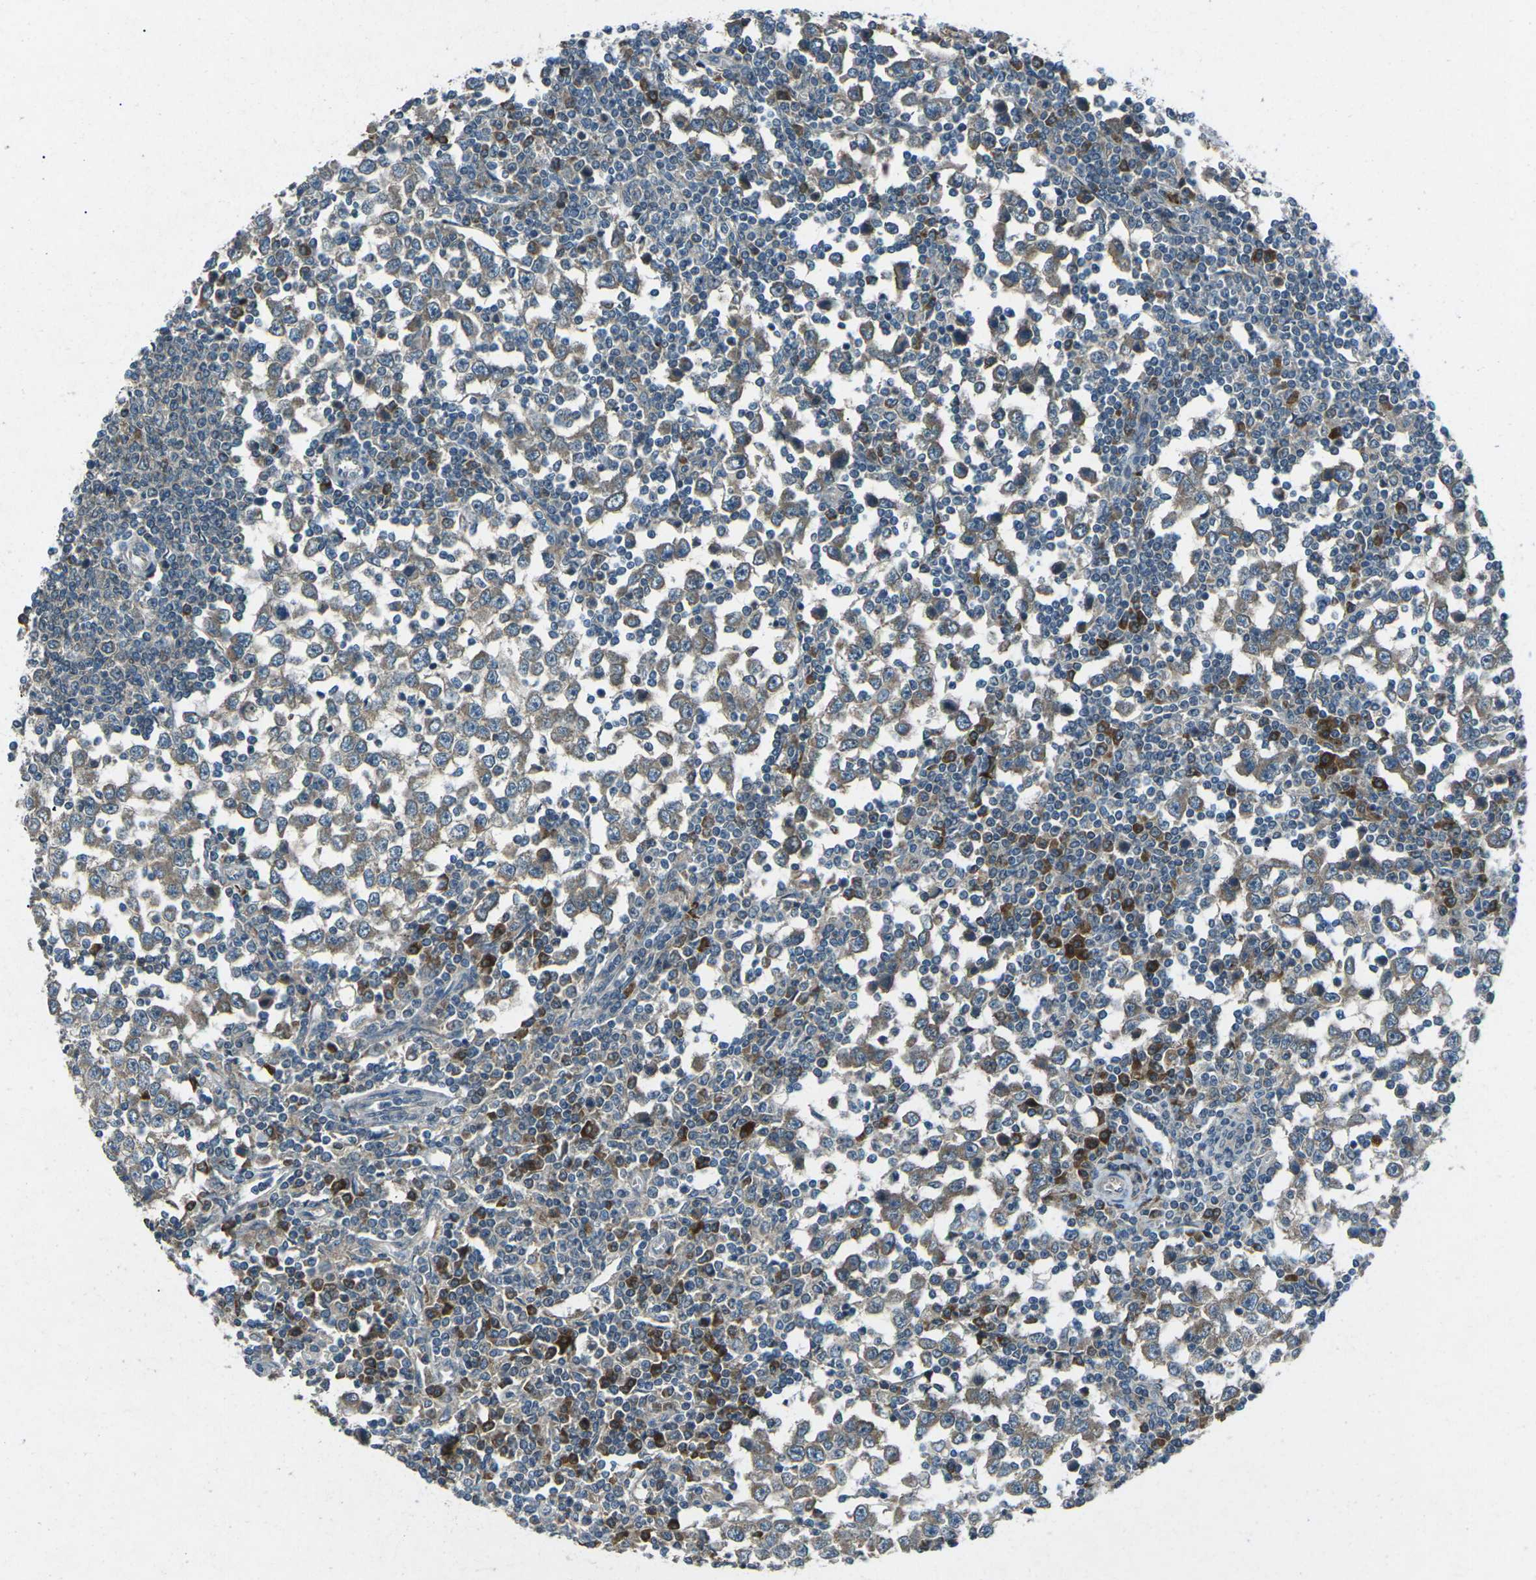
{"staining": {"intensity": "weak", "quantity": ">75%", "location": "cytoplasmic/membranous"}, "tissue": "testis cancer", "cell_type": "Tumor cells", "image_type": "cancer", "snomed": [{"axis": "morphology", "description": "Seminoma, NOS"}, {"axis": "topography", "description": "Testis"}], "caption": "Immunohistochemical staining of testis seminoma exhibits weak cytoplasmic/membranous protein staining in about >75% of tumor cells.", "gene": "CDK16", "patient": {"sex": "male", "age": 65}}